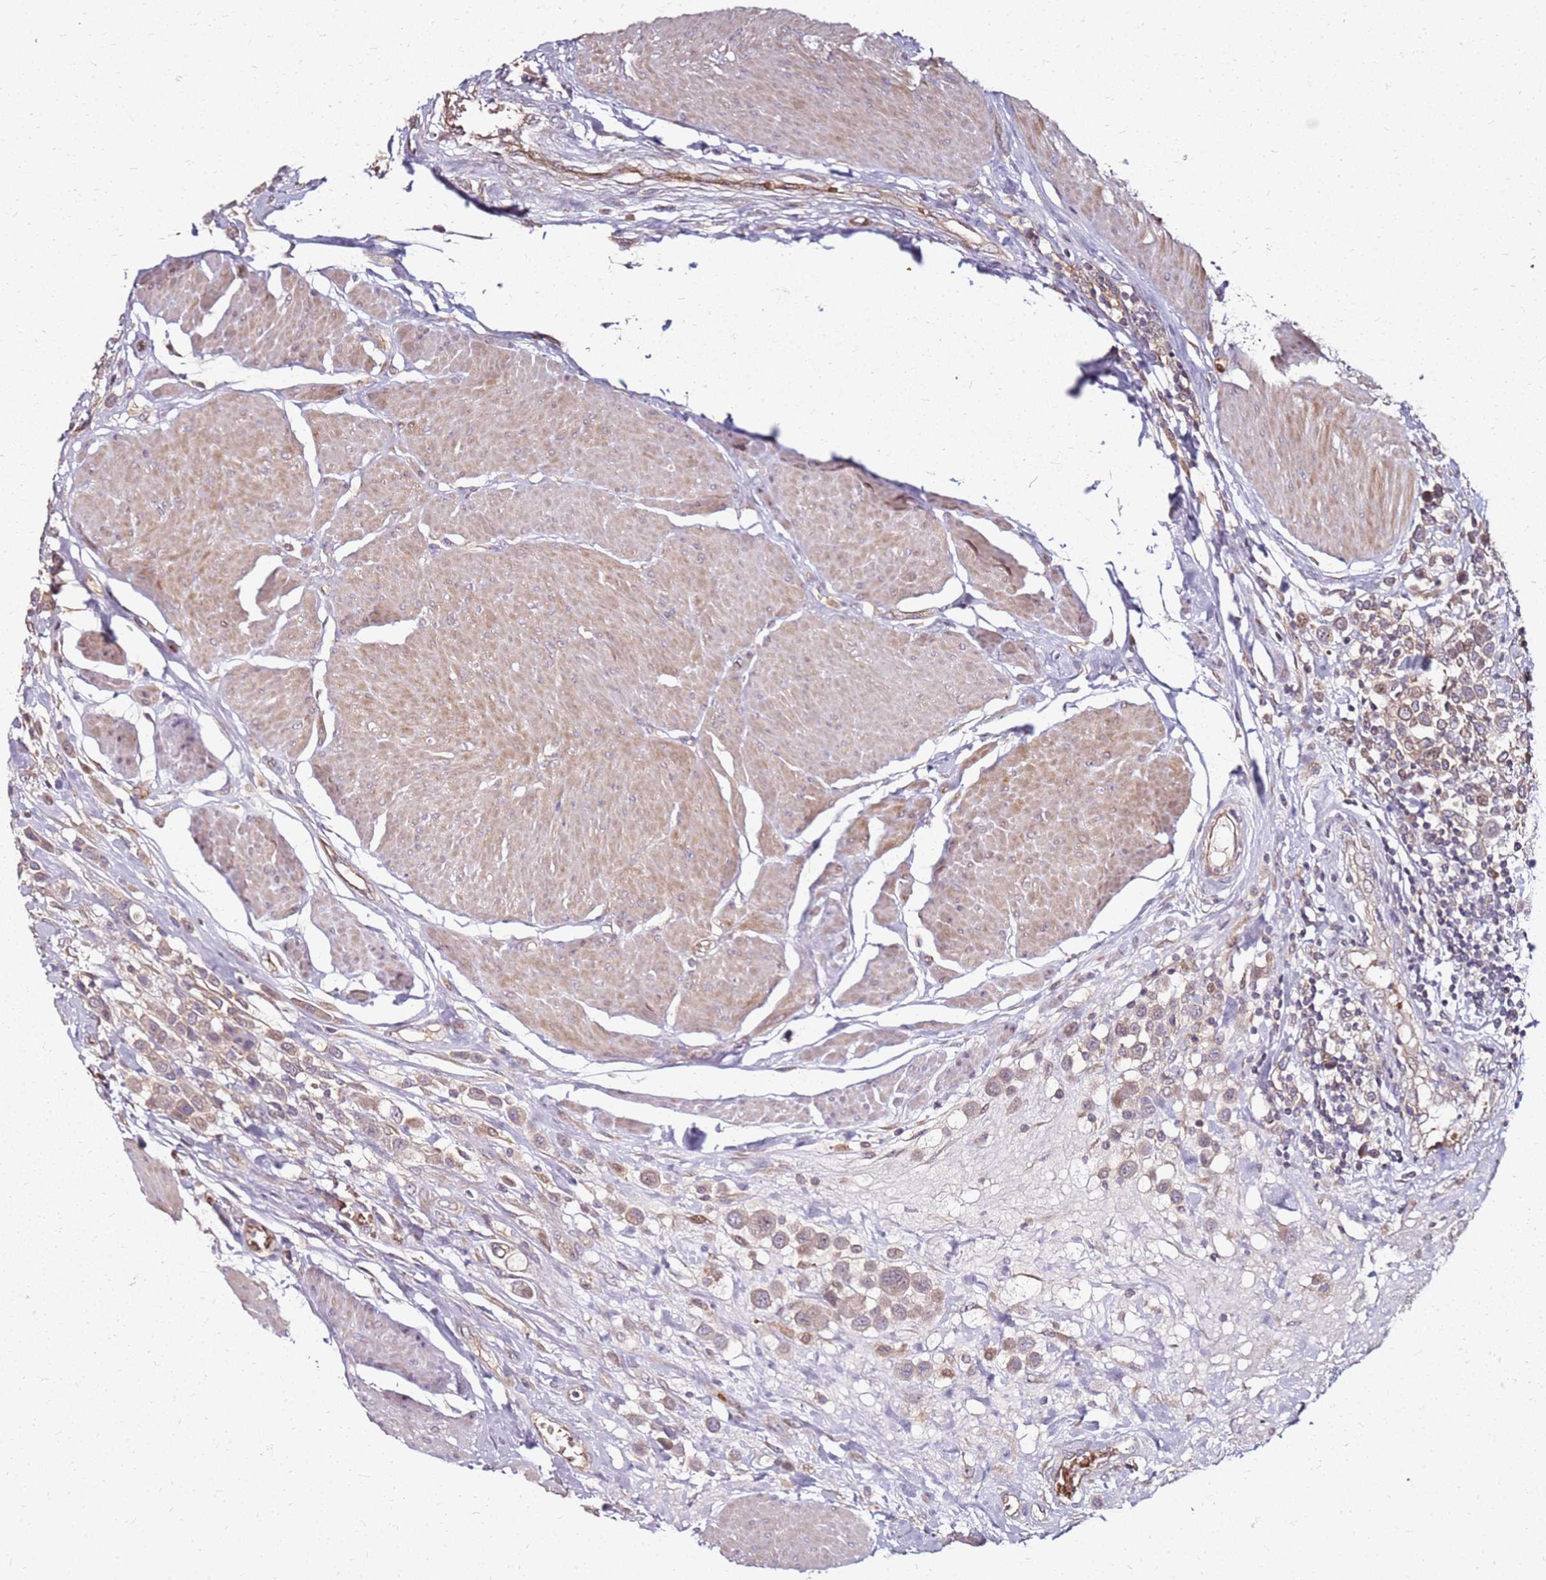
{"staining": {"intensity": "weak", "quantity": ">75%", "location": "cytoplasmic/membranous"}, "tissue": "urothelial cancer", "cell_type": "Tumor cells", "image_type": "cancer", "snomed": [{"axis": "morphology", "description": "Urothelial carcinoma, High grade"}, {"axis": "topography", "description": "Urinary bladder"}], "caption": "This image shows immunohistochemistry (IHC) staining of urothelial carcinoma (high-grade), with low weak cytoplasmic/membranous expression in about >75% of tumor cells.", "gene": "RNF11", "patient": {"sex": "male", "age": 50}}